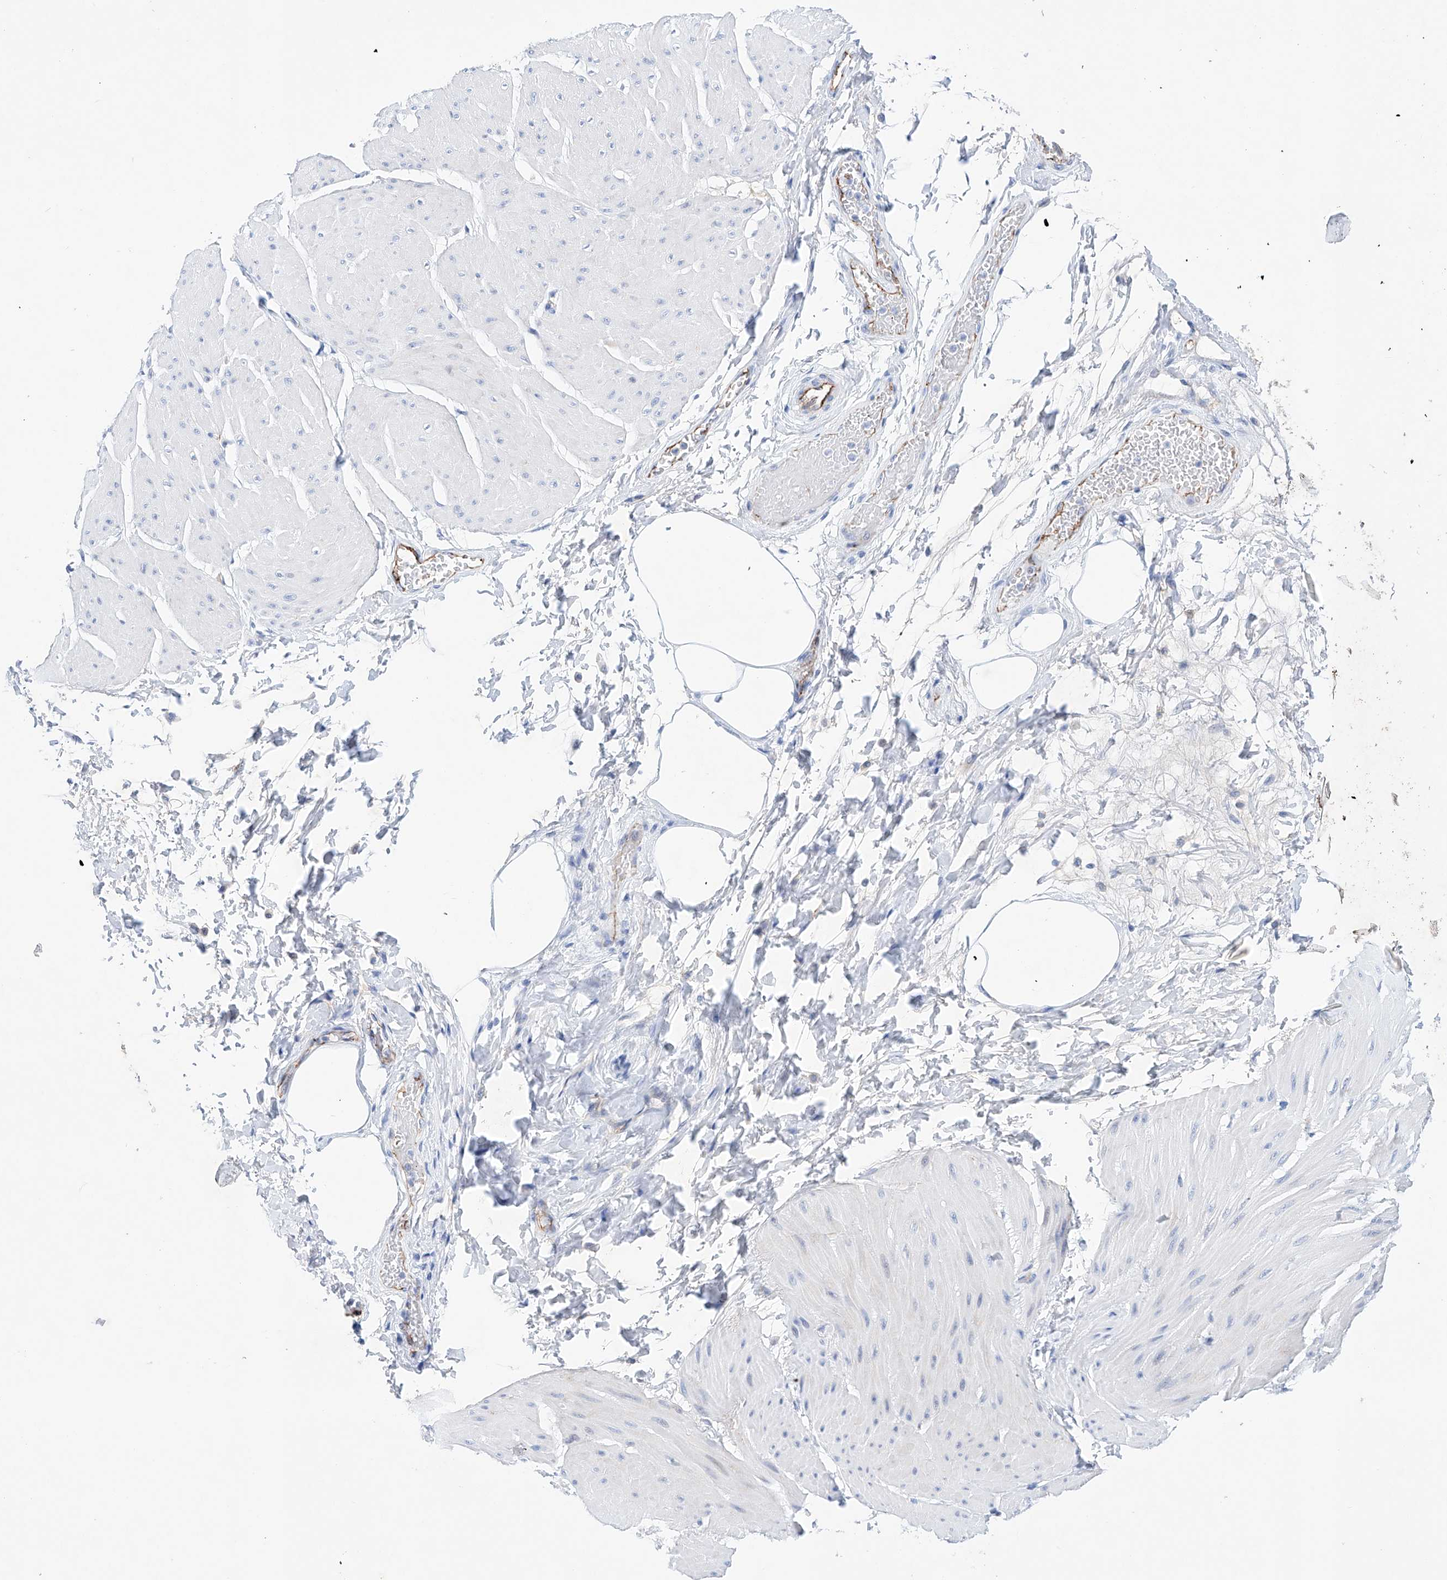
{"staining": {"intensity": "negative", "quantity": "none", "location": "none"}, "tissue": "smooth muscle", "cell_type": "Smooth muscle cells", "image_type": "normal", "snomed": [{"axis": "morphology", "description": "Urothelial carcinoma, High grade"}, {"axis": "topography", "description": "Urinary bladder"}], "caption": "DAB (3,3'-diaminobenzidine) immunohistochemical staining of normal human smooth muscle displays no significant expression in smooth muscle cells.", "gene": "ETV7", "patient": {"sex": "male", "age": 46}}